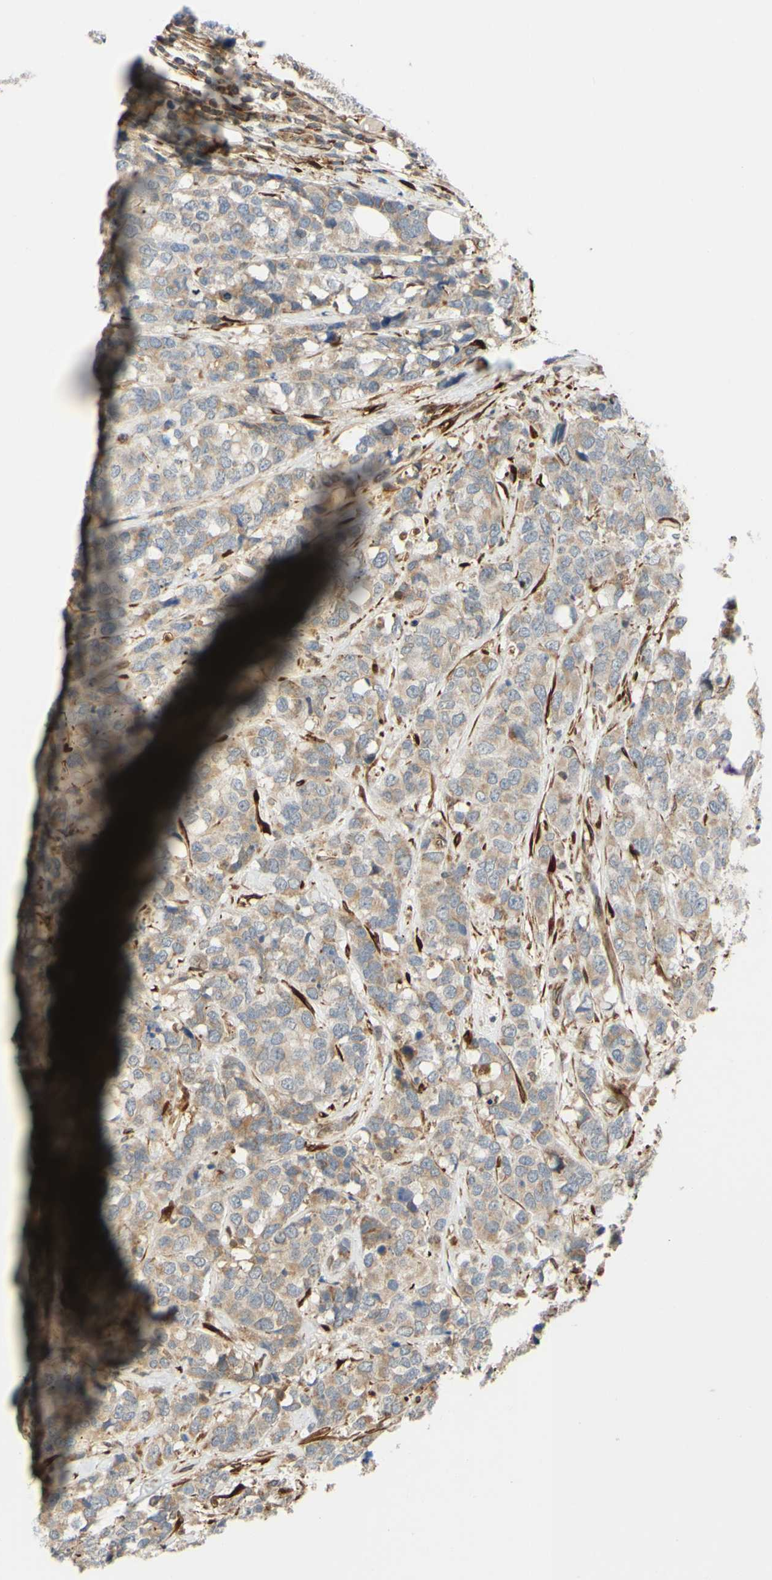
{"staining": {"intensity": "moderate", "quantity": ">75%", "location": "cytoplasmic/membranous"}, "tissue": "breast cancer", "cell_type": "Tumor cells", "image_type": "cancer", "snomed": [{"axis": "morphology", "description": "Lobular carcinoma"}, {"axis": "topography", "description": "Breast"}], "caption": "A high-resolution histopathology image shows immunohistochemistry (IHC) staining of breast cancer (lobular carcinoma), which shows moderate cytoplasmic/membranous positivity in about >75% of tumor cells. (Brightfield microscopy of DAB IHC at high magnification).", "gene": "PRAF2", "patient": {"sex": "female", "age": 59}}